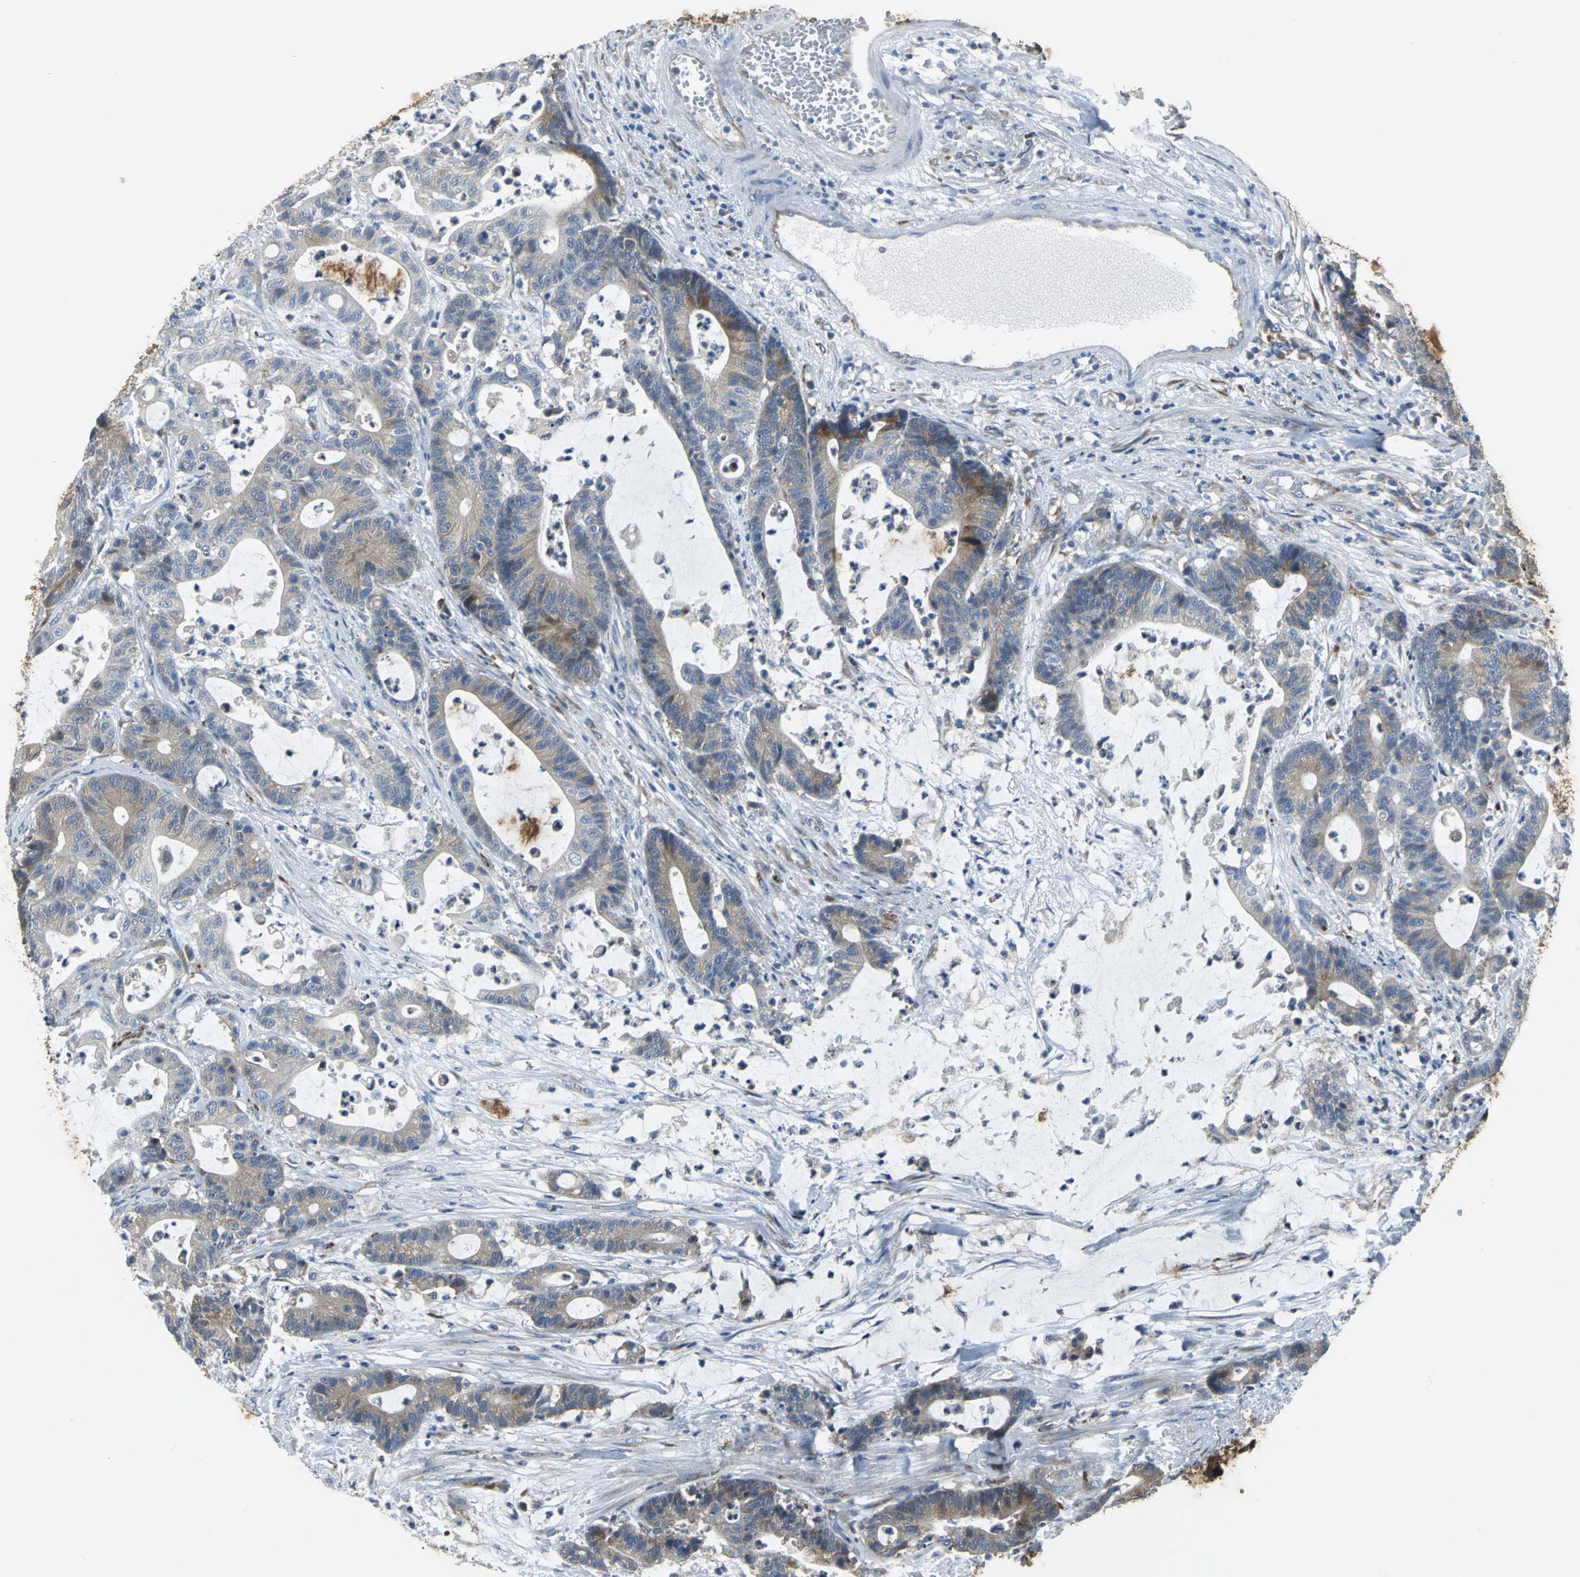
{"staining": {"intensity": "weak", "quantity": ">75%", "location": "cytoplasmic/membranous"}, "tissue": "colorectal cancer", "cell_type": "Tumor cells", "image_type": "cancer", "snomed": [{"axis": "morphology", "description": "Adenocarcinoma, NOS"}, {"axis": "topography", "description": "Colon"}], "caption": "Human colorectal cancer stained with a protein marker displays weak staining in tumor cells.", "gene": "EIF5A", "patient": {"sex": "female", "age": 84}}